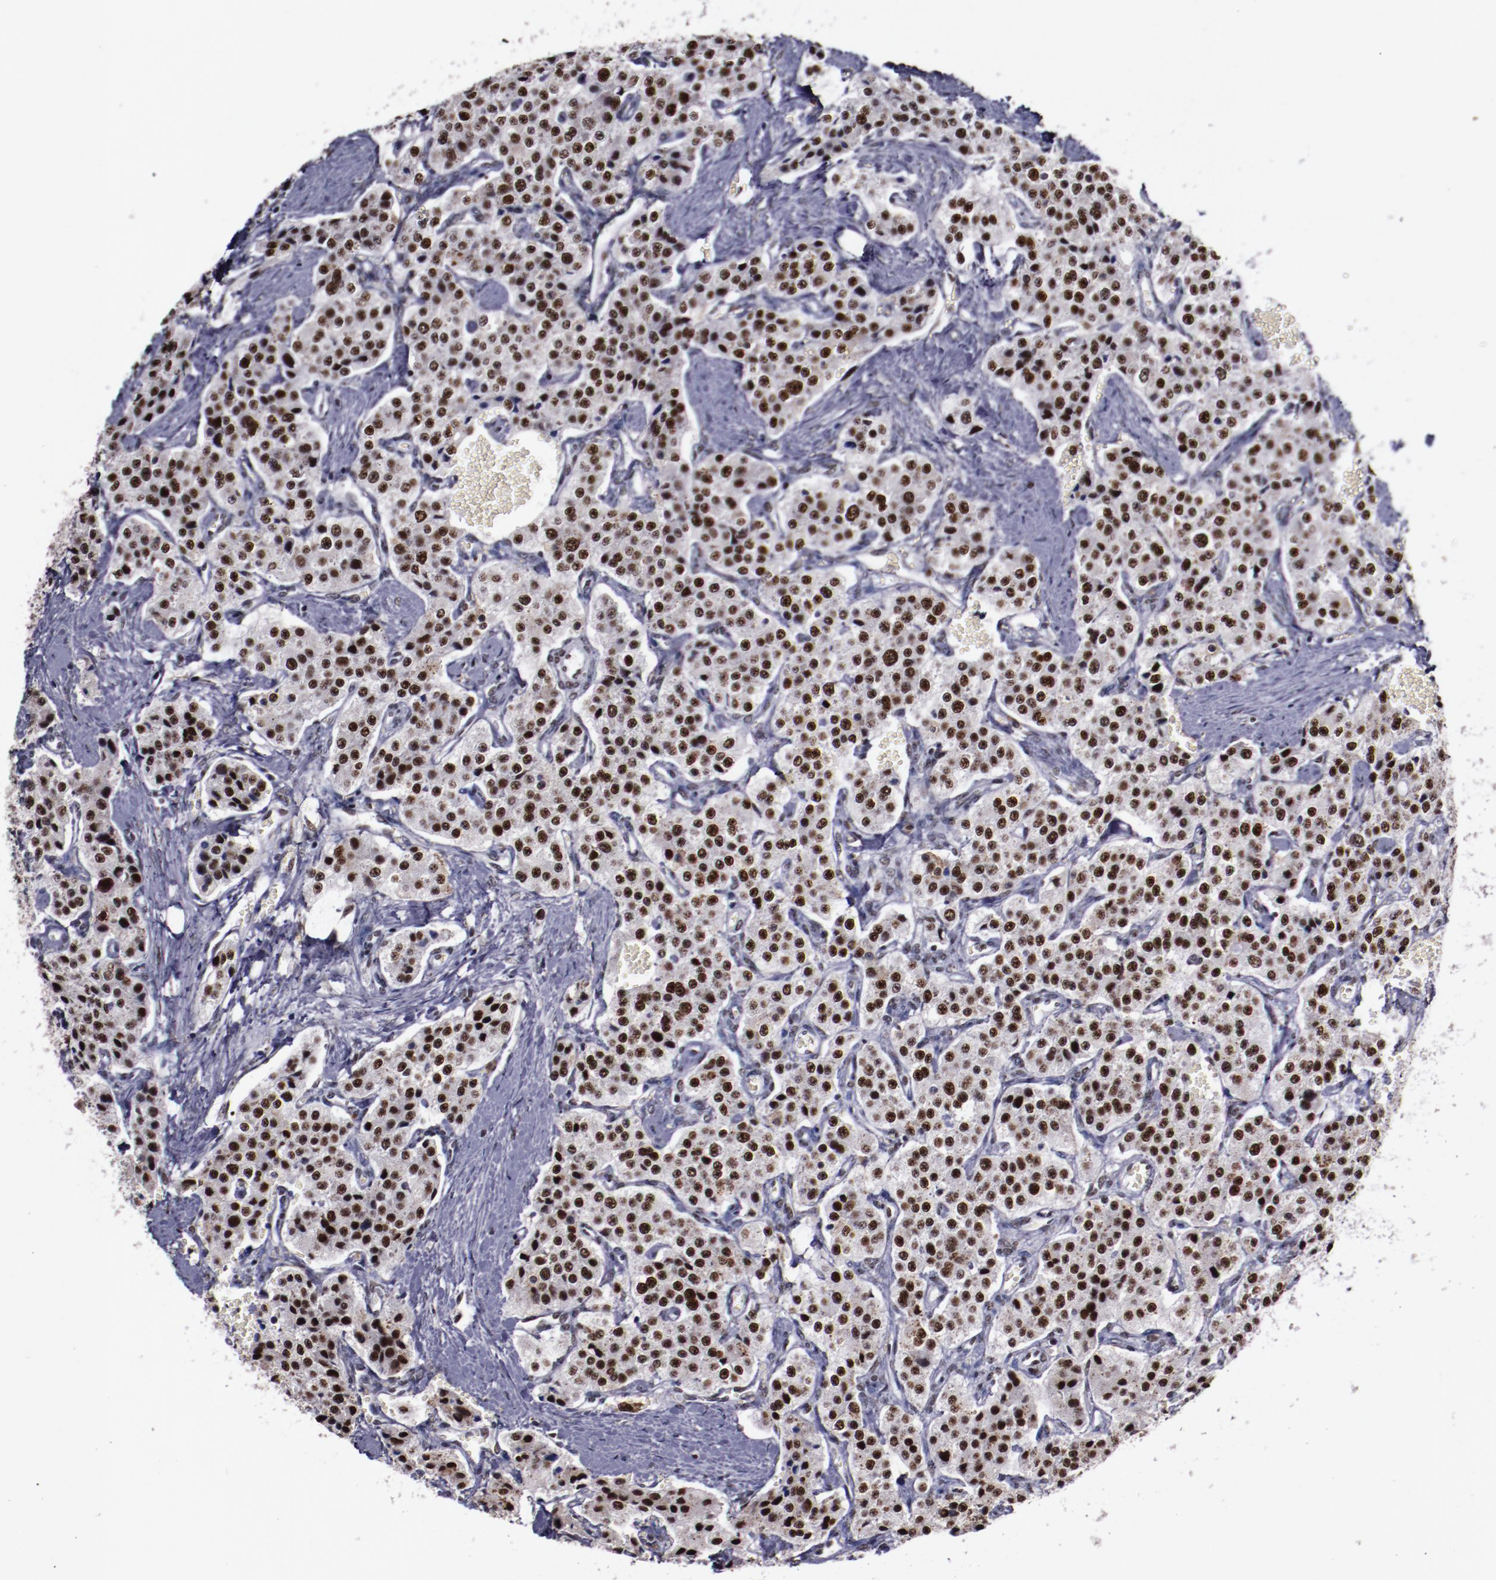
{"staining": {"intensity": "strong", "quantity": ">75%", "location": "nuclear"}, "tissue": "carcinoid", "cell_type": "Tumor cells", "image_type": "cancer", "snomed": [{"axis": "morphology", "description": "Carcinoid, malignant, NOS"}, {"axis": "topography", "description": "Small intestine"}], "caption": "This micrograph demonstrates immunohistochemistry staining of human carcinoid, with high strong nuclear staining in approximately >75% of tumor cells.", "gene": "PPP4R3A", "patient": {"sex": "male", "age": 52}}